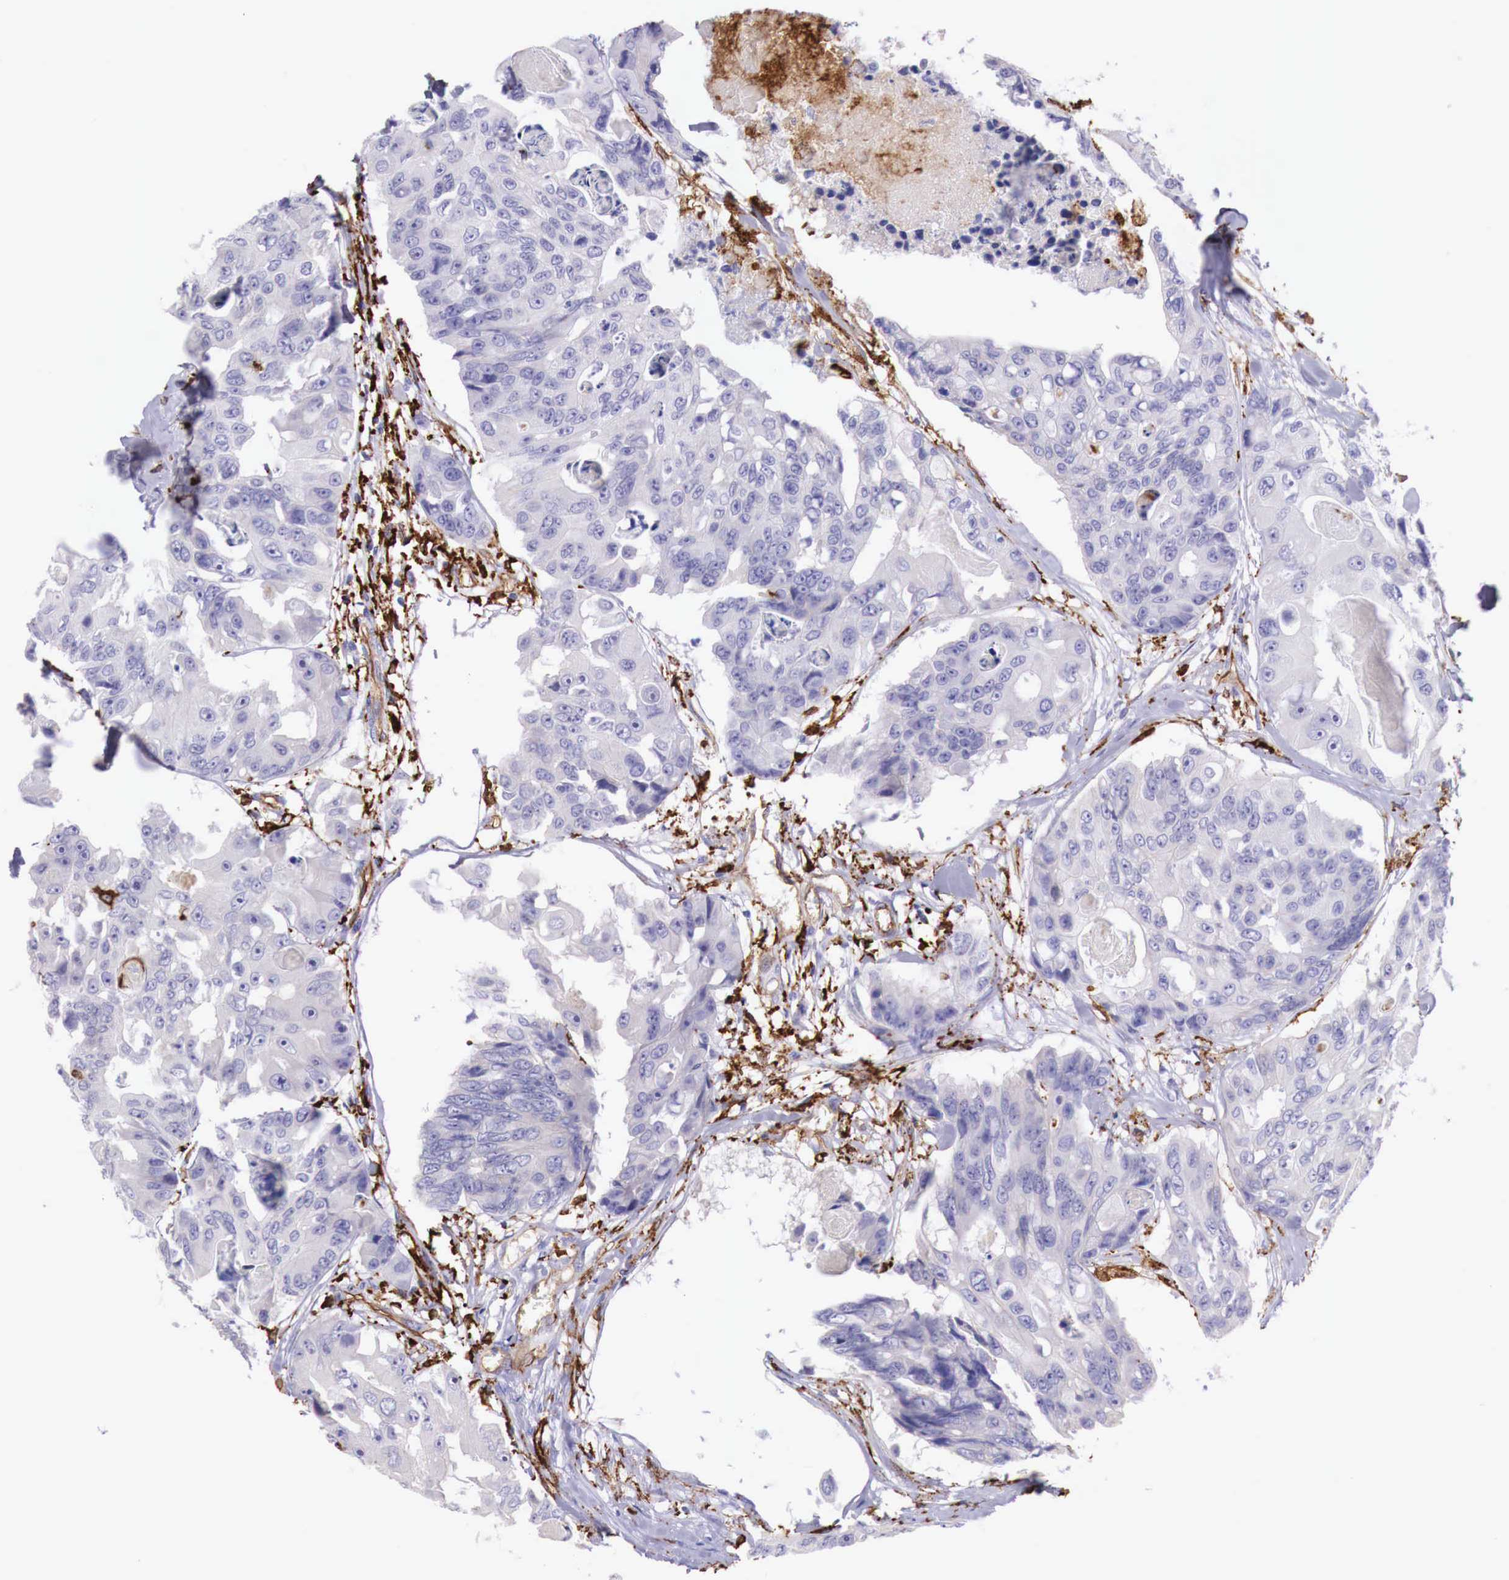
{"staining": {"intensity": "negative", "quantity": "none", "location": "none"}, "tissue": "colorectal cancer", "cell_type": "Tumor cells", "image_type": "cancer", "snomed": [{"axis": "morphology", "description": "Adenocarcinoma, NOS"}, {"axis": "topography", "description": "Colon"}], "caption": "Tumor cells are negative for brown protein staining in adenocarcinoma (colorectal).", "gene": "MSR1", "patient": {"sex": "female", "age": 86}}